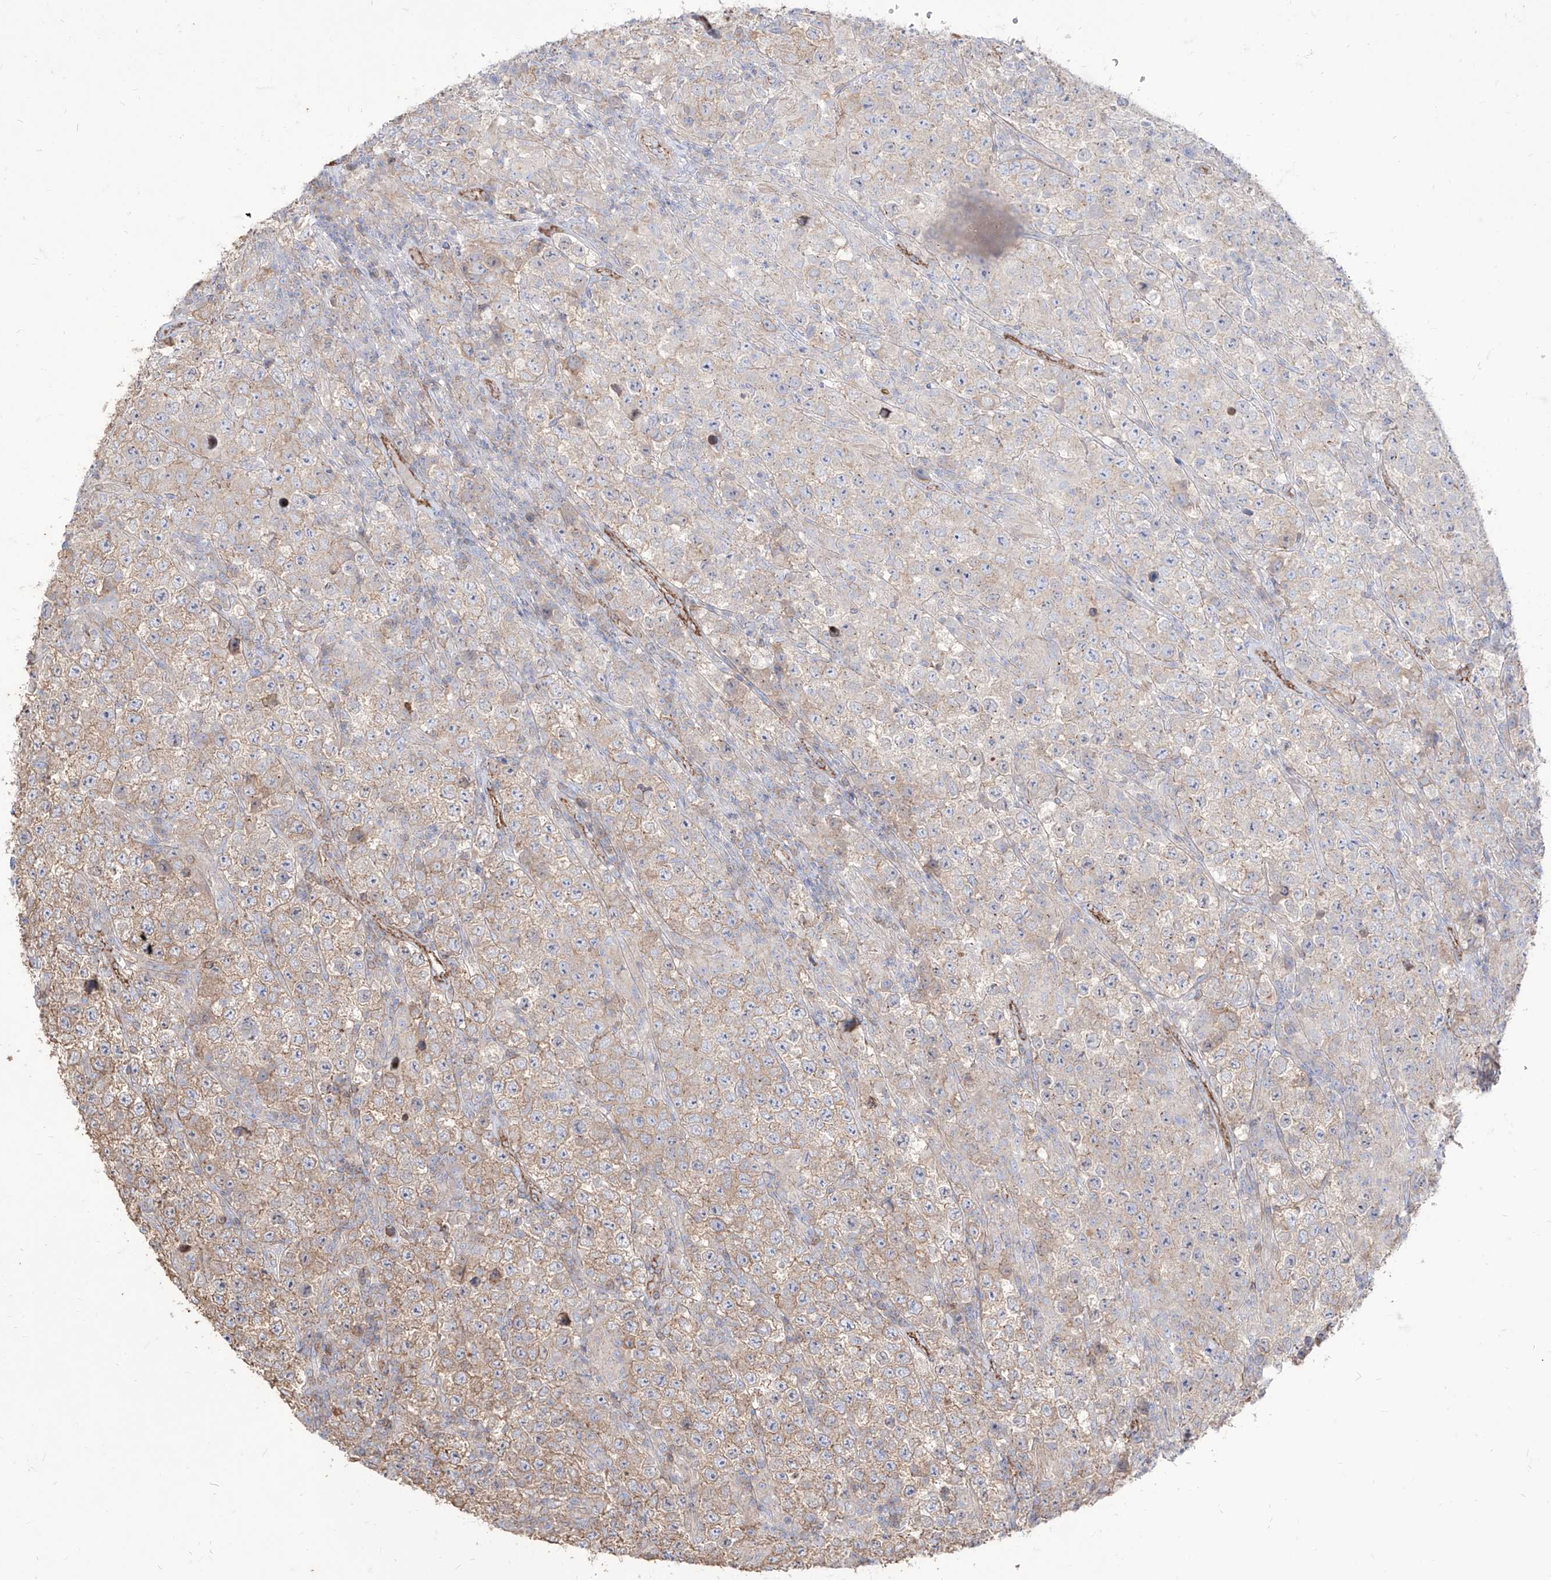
{"staining": {"intensity": "weak", "quantity": ">75%", "location": "cytoplasmic/membranous"}, "tissue": "testis cancer", "cell_type": "Tumor cells", "image_type": "cancer", "snomed": [{"axis": "morphology", "description": "Normal tissue, NOS"}, {"axis": "morphology", "description": "Urothelial carcinoma, High grade"}, {"axis": "morphology", "description": "Seminoma, NOS"}, {"axis": "morphology", "description": "Carcinoma, Embryonal, NOS"}, {"axis": "topography", "description": "Urinary bladder"}, {"axis": "topography", "description": "Testis"}], "caption": "Immunohistochemical staining of human testis cancer shows low levels of weak cytoplasmic/membranous staining in about >75% of tumor cells.", "gene": "C1orf74", "patient": {"sex": "male", "age": 41}}